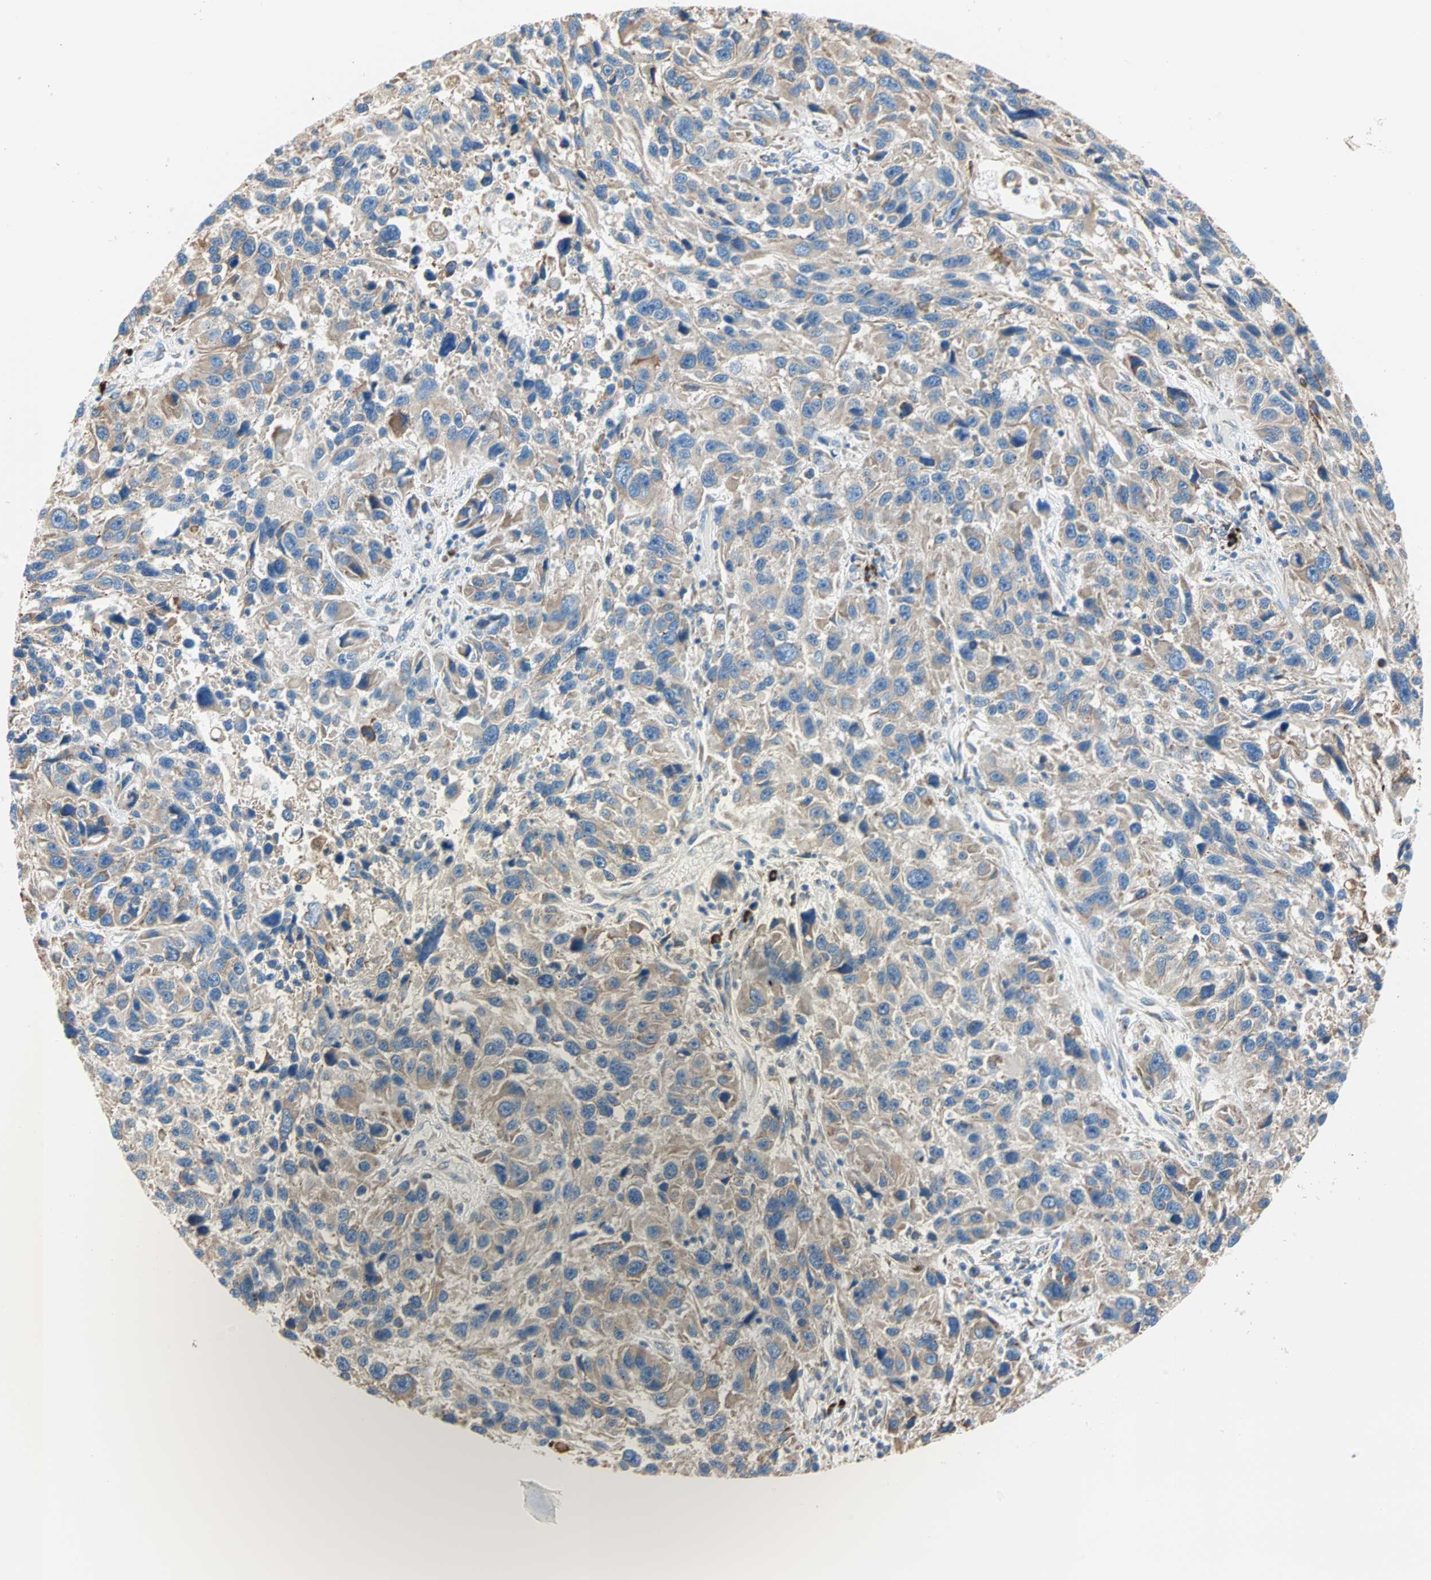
{"staining": {"intensity": "weak", "quantity": ">75%", "location": "cytoplasmic/membranous"}, "tissue": "melanoma", "cell_type": "Tumor cells", "image_type": "cancer", "snomed": [{"axis": "morphology", "description": "Malignant melanoma, NOS"}, {"axis": "topography", "description": "Skin"}], "caption": "Immunohistochemistry histopathology image of melanoma stained for a protein (brown), which displays low levels of weak cytoplasmic/membranous expression in about >75% of tumor cells.", "gene": "PLCXD1", "patient": {"sex": "male", "age": 53}}